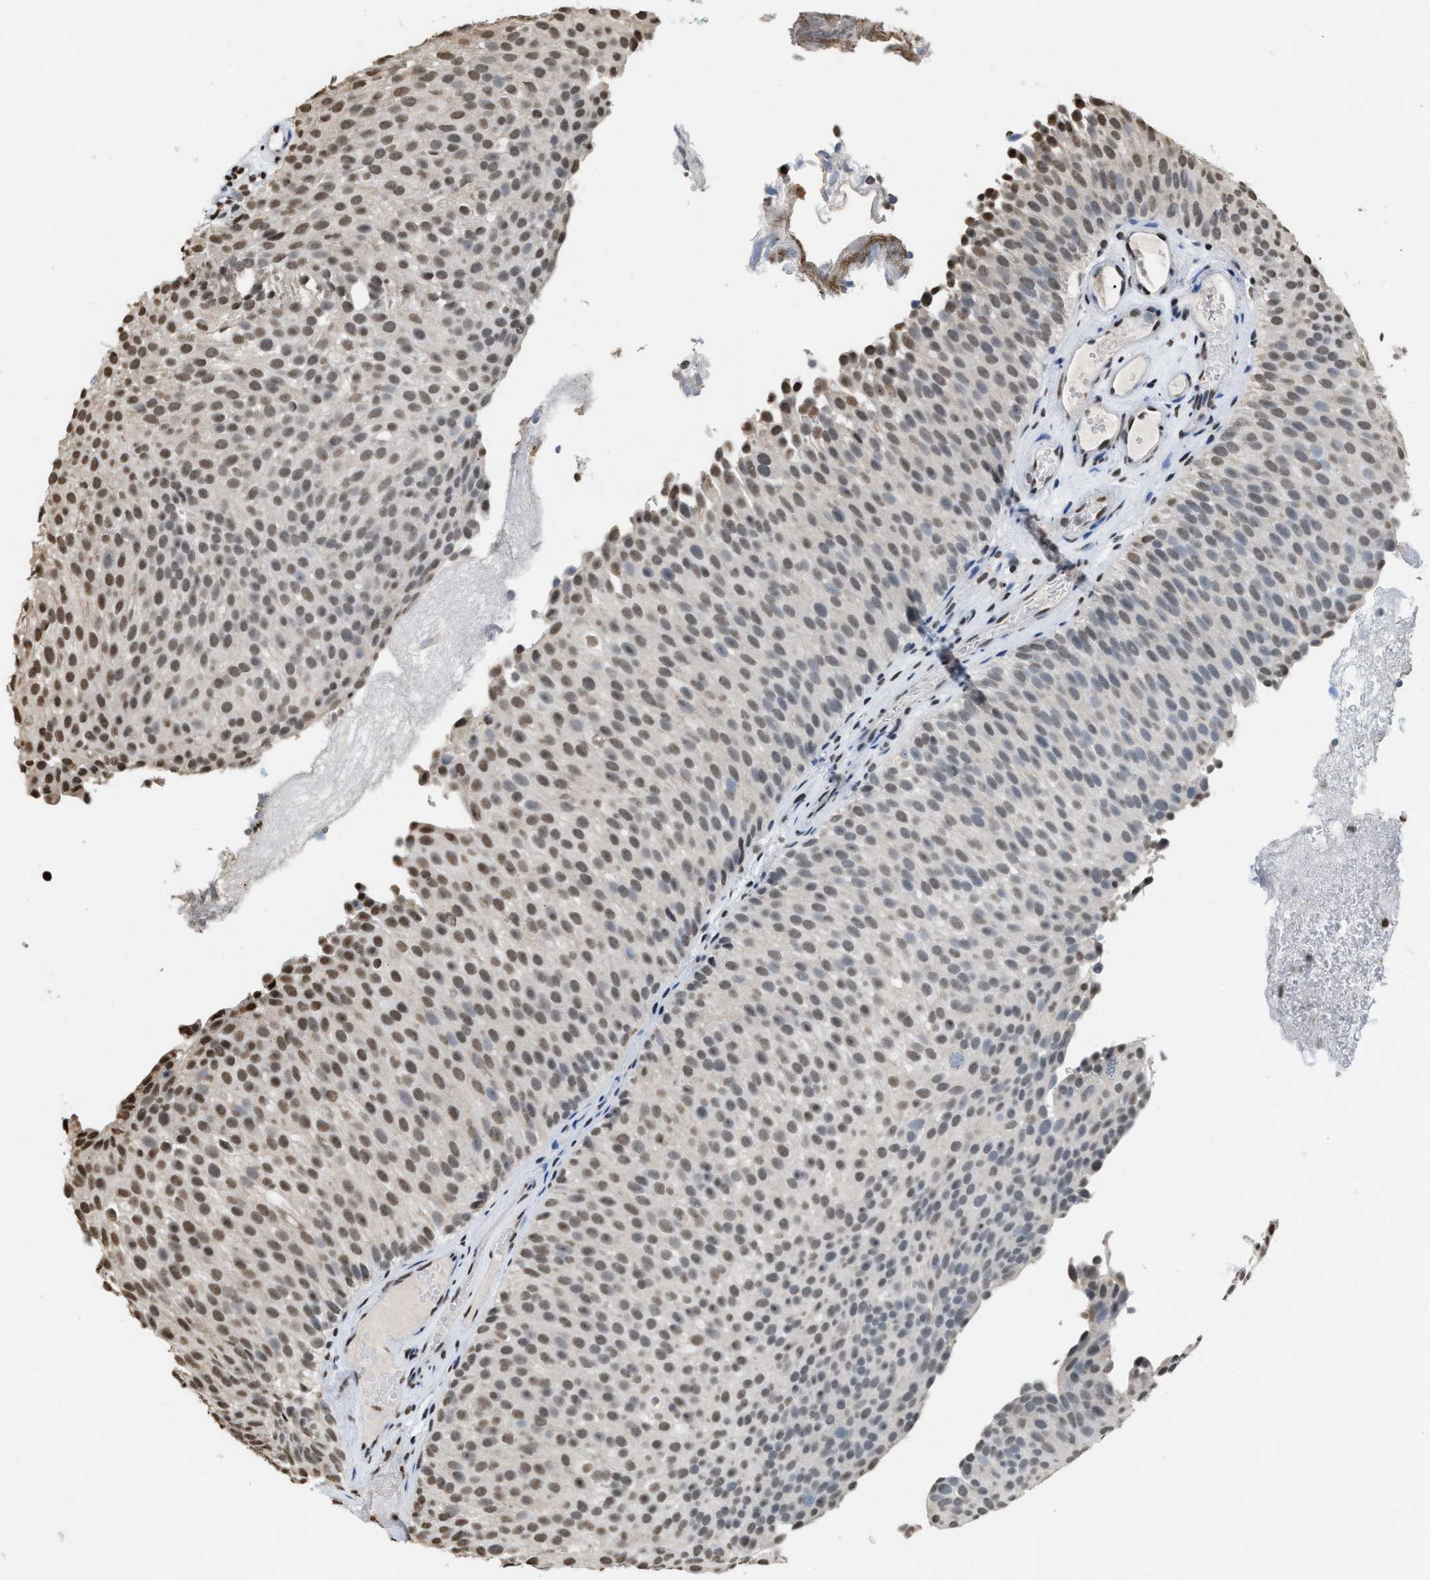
{"staining": {"intensity": "moderate", "quantity": "25%-75%", "location": "nuclear"}, "tissue": "urothelial cancer", "cell_type": "Tumor cells", "image_type": "cancer", "snomed": [{"axis": "morphology", "description": "Urothelial carcinoma, Low grade"}, {"axis": "topography", "description": "Urinary bladder"}], "caption": "Protein expression analysis of low-grade urothelial carcinoma demonstrates moderate nuclear positivity in about 25%-75% of tumor cells. Using DAB (brown) and hematoxylin (blue) stains, captured at high magnification using brightfield microscopy.", "gene": "NUP88", "patient": {"sex": "male", "age": 78}}